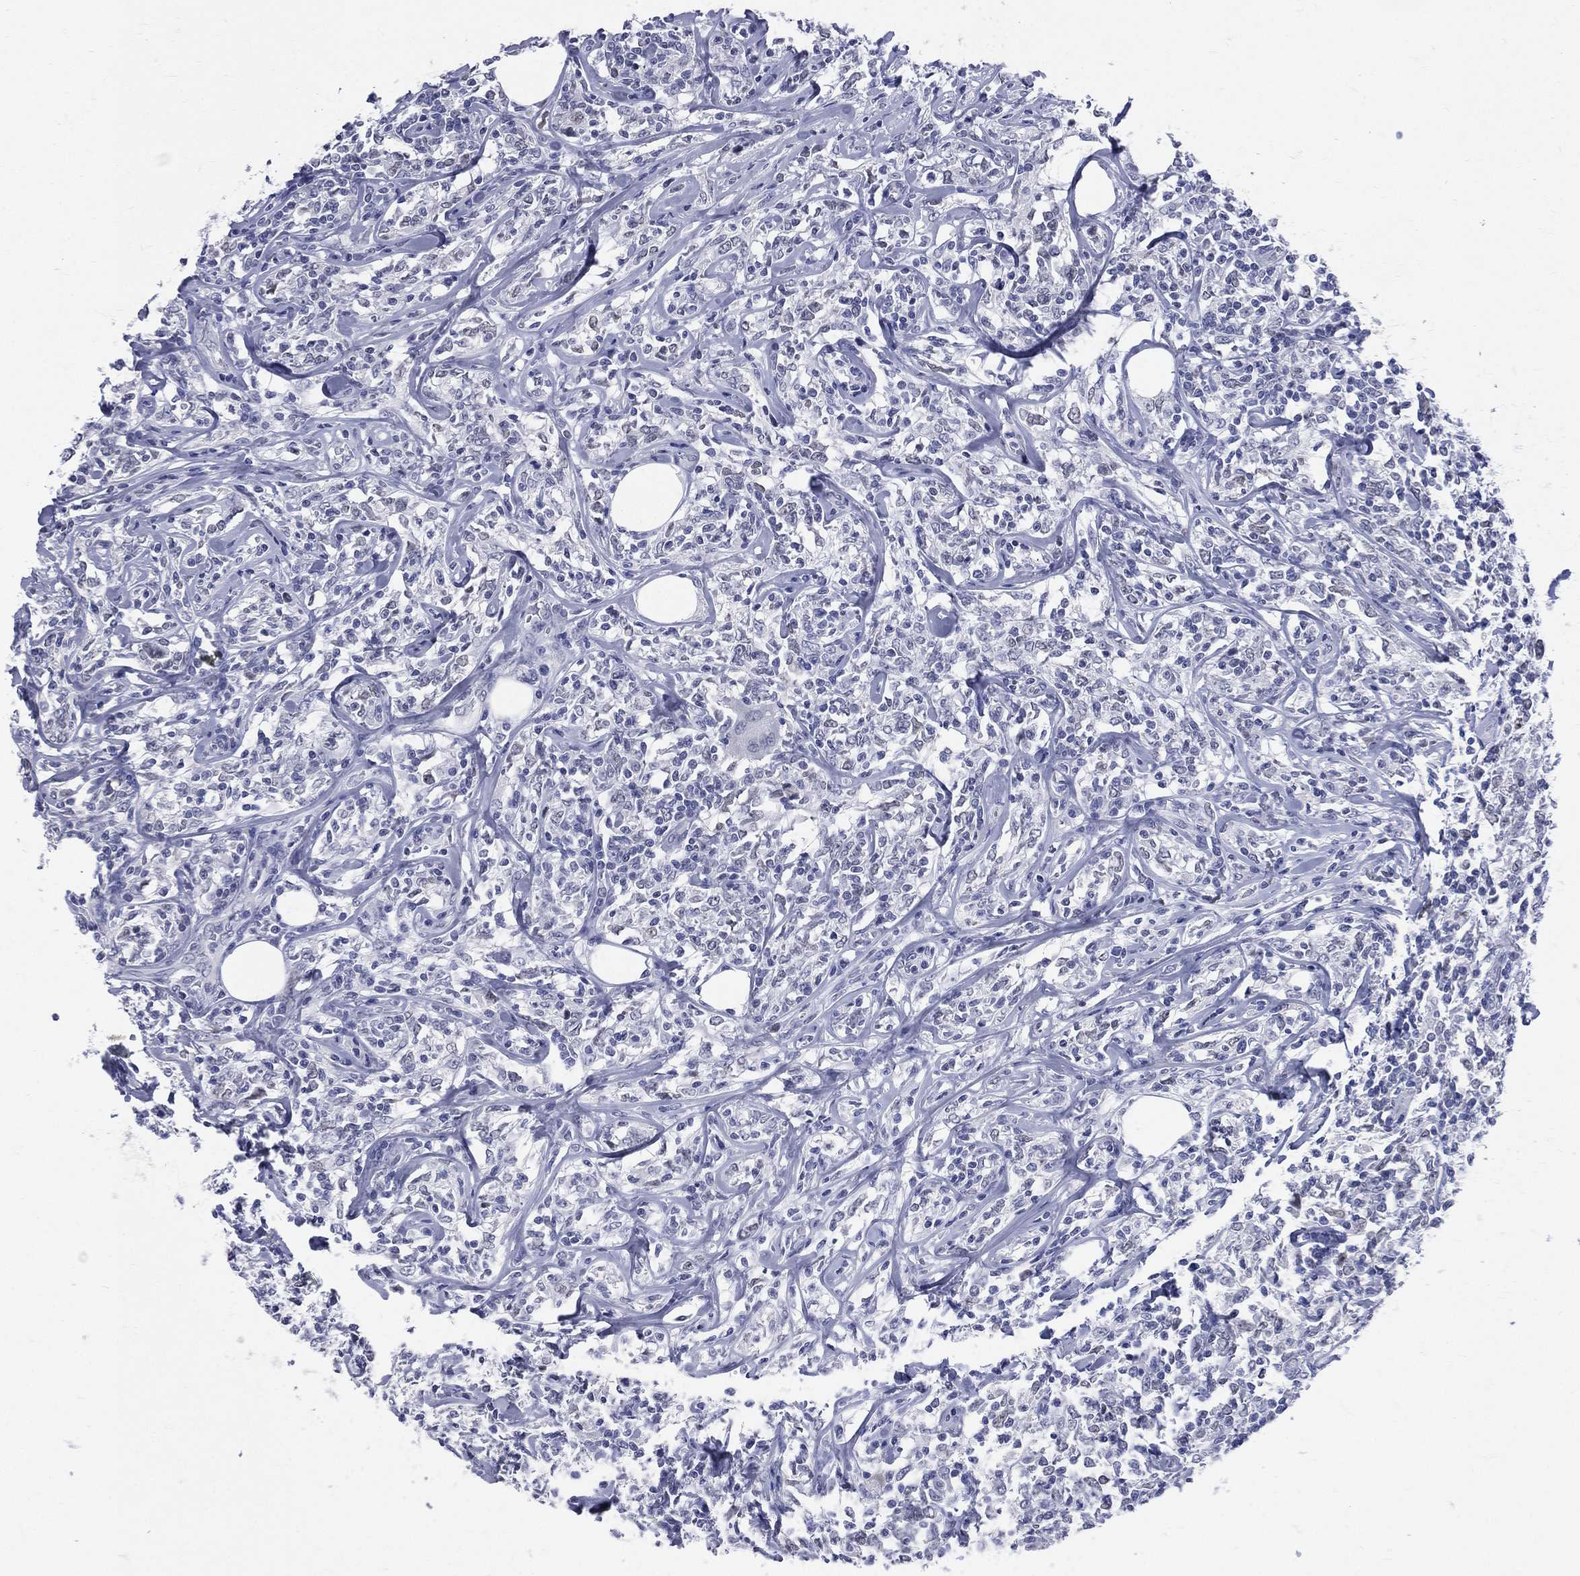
{"staining": {"intensity": "negative", "quantity": "none", "location": "none"}, "tissue": "lymphoma", "cell_type": "Tumor cells", "image_type": "cancer", "snomed": [{"axis": "morphology", "description": "Malignant lymphoma, non-Hodgkin's type, High grade"}, {"axis": "topography", "description": "Lymph node"}], "caption": "Immunohistochemical staining of human malignant lymphoma, non-Hodgkin's type (high-grade) displays no significant staining in tumor cells.", "gene": "MLLT10", "patient": {"sex": "female", "age": 84}}